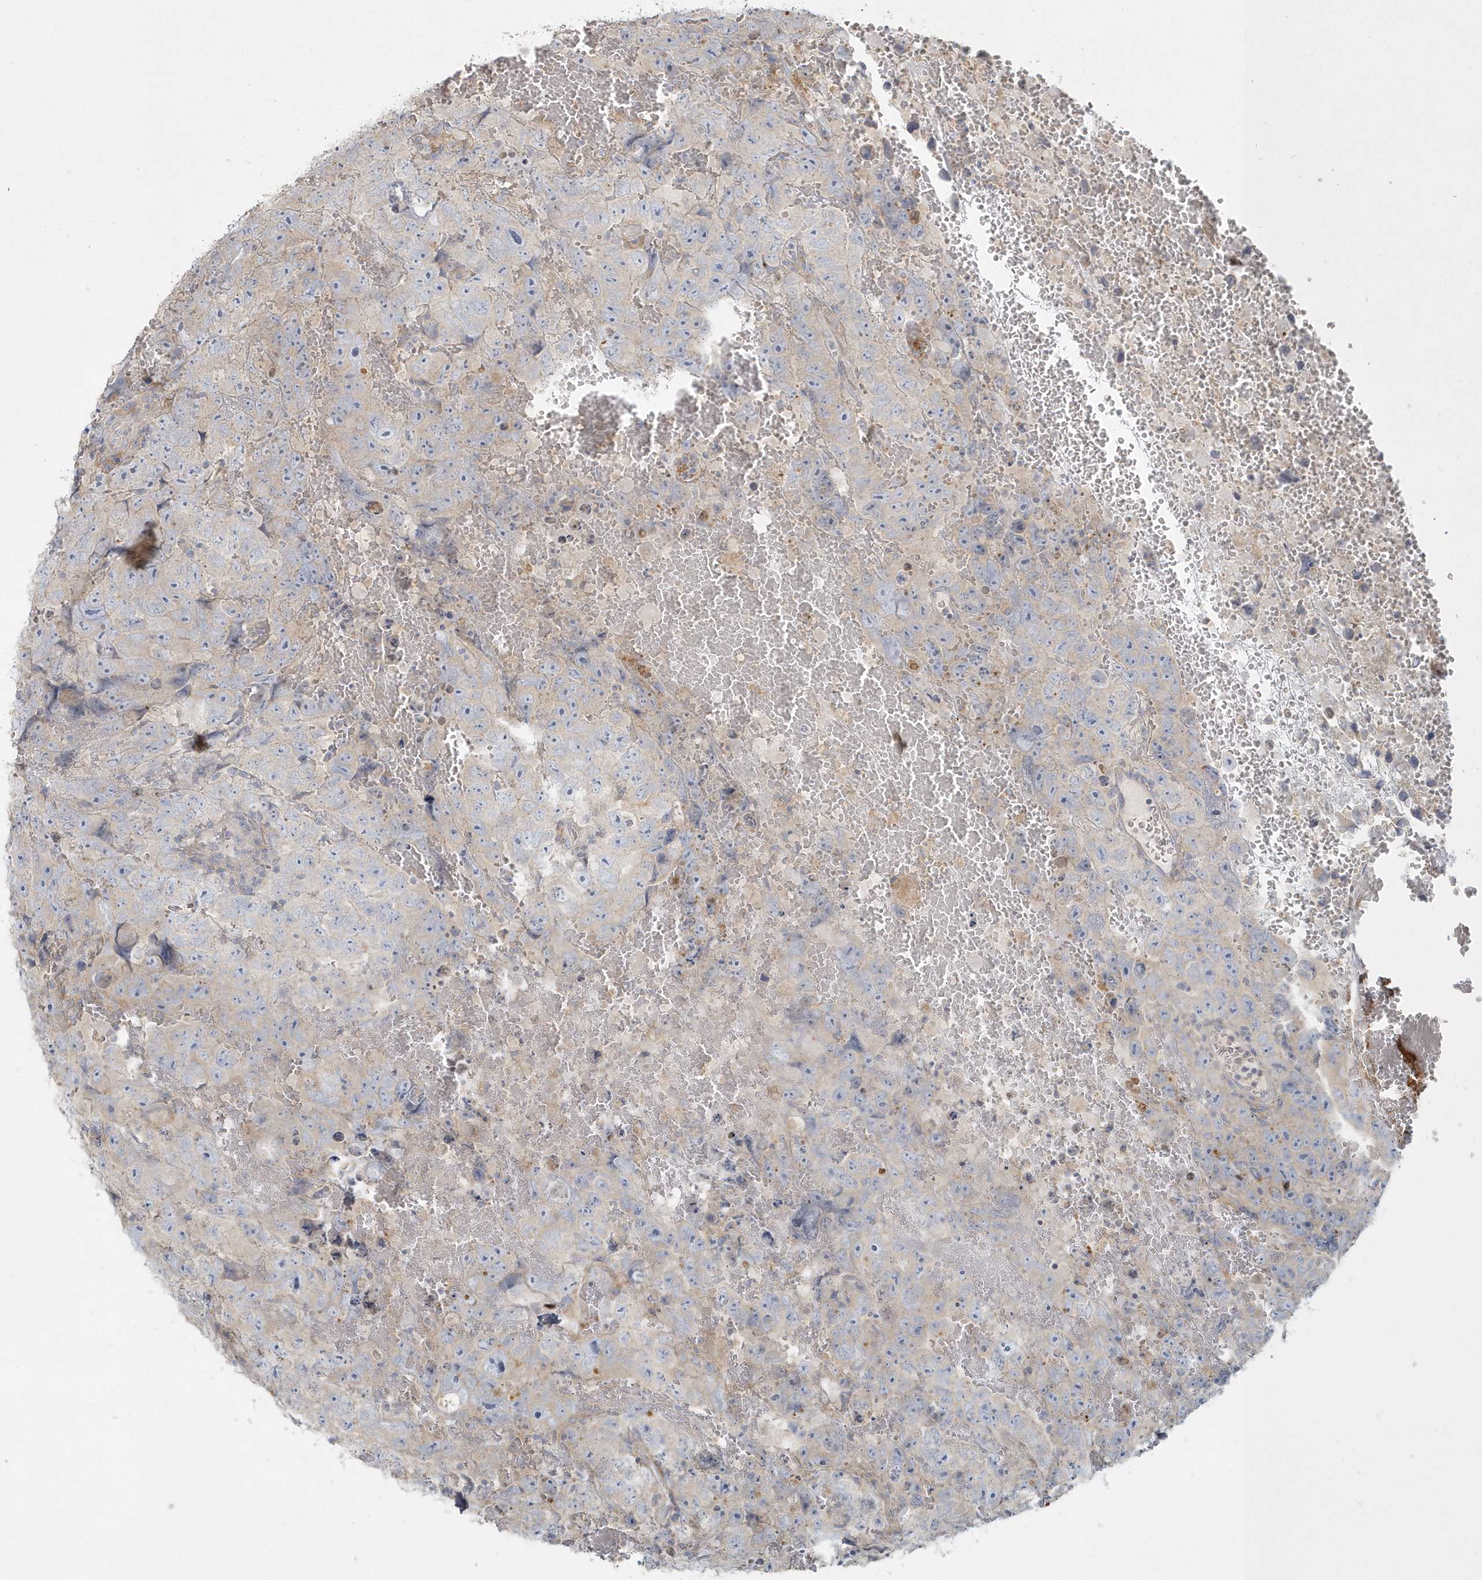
{"staining": {"intensity": "negative", "quantity": "none", "location": "none"}, "tissue": "testis cancer", "cell_type": "Tumor cells", "image_type": "cancer", "snomed": [{"axis": "morphology", "description": "Carcinoma, Embryonal, NOS"}, {"axis": "topography", "description": "Testis"}], "caption": "Protein analysis of embryonal carcinoma (testis) demonstrates no significant staining in tumor cells.", "gene": "BLTP3A", "patient": {"sex": "male", "age": 45}}